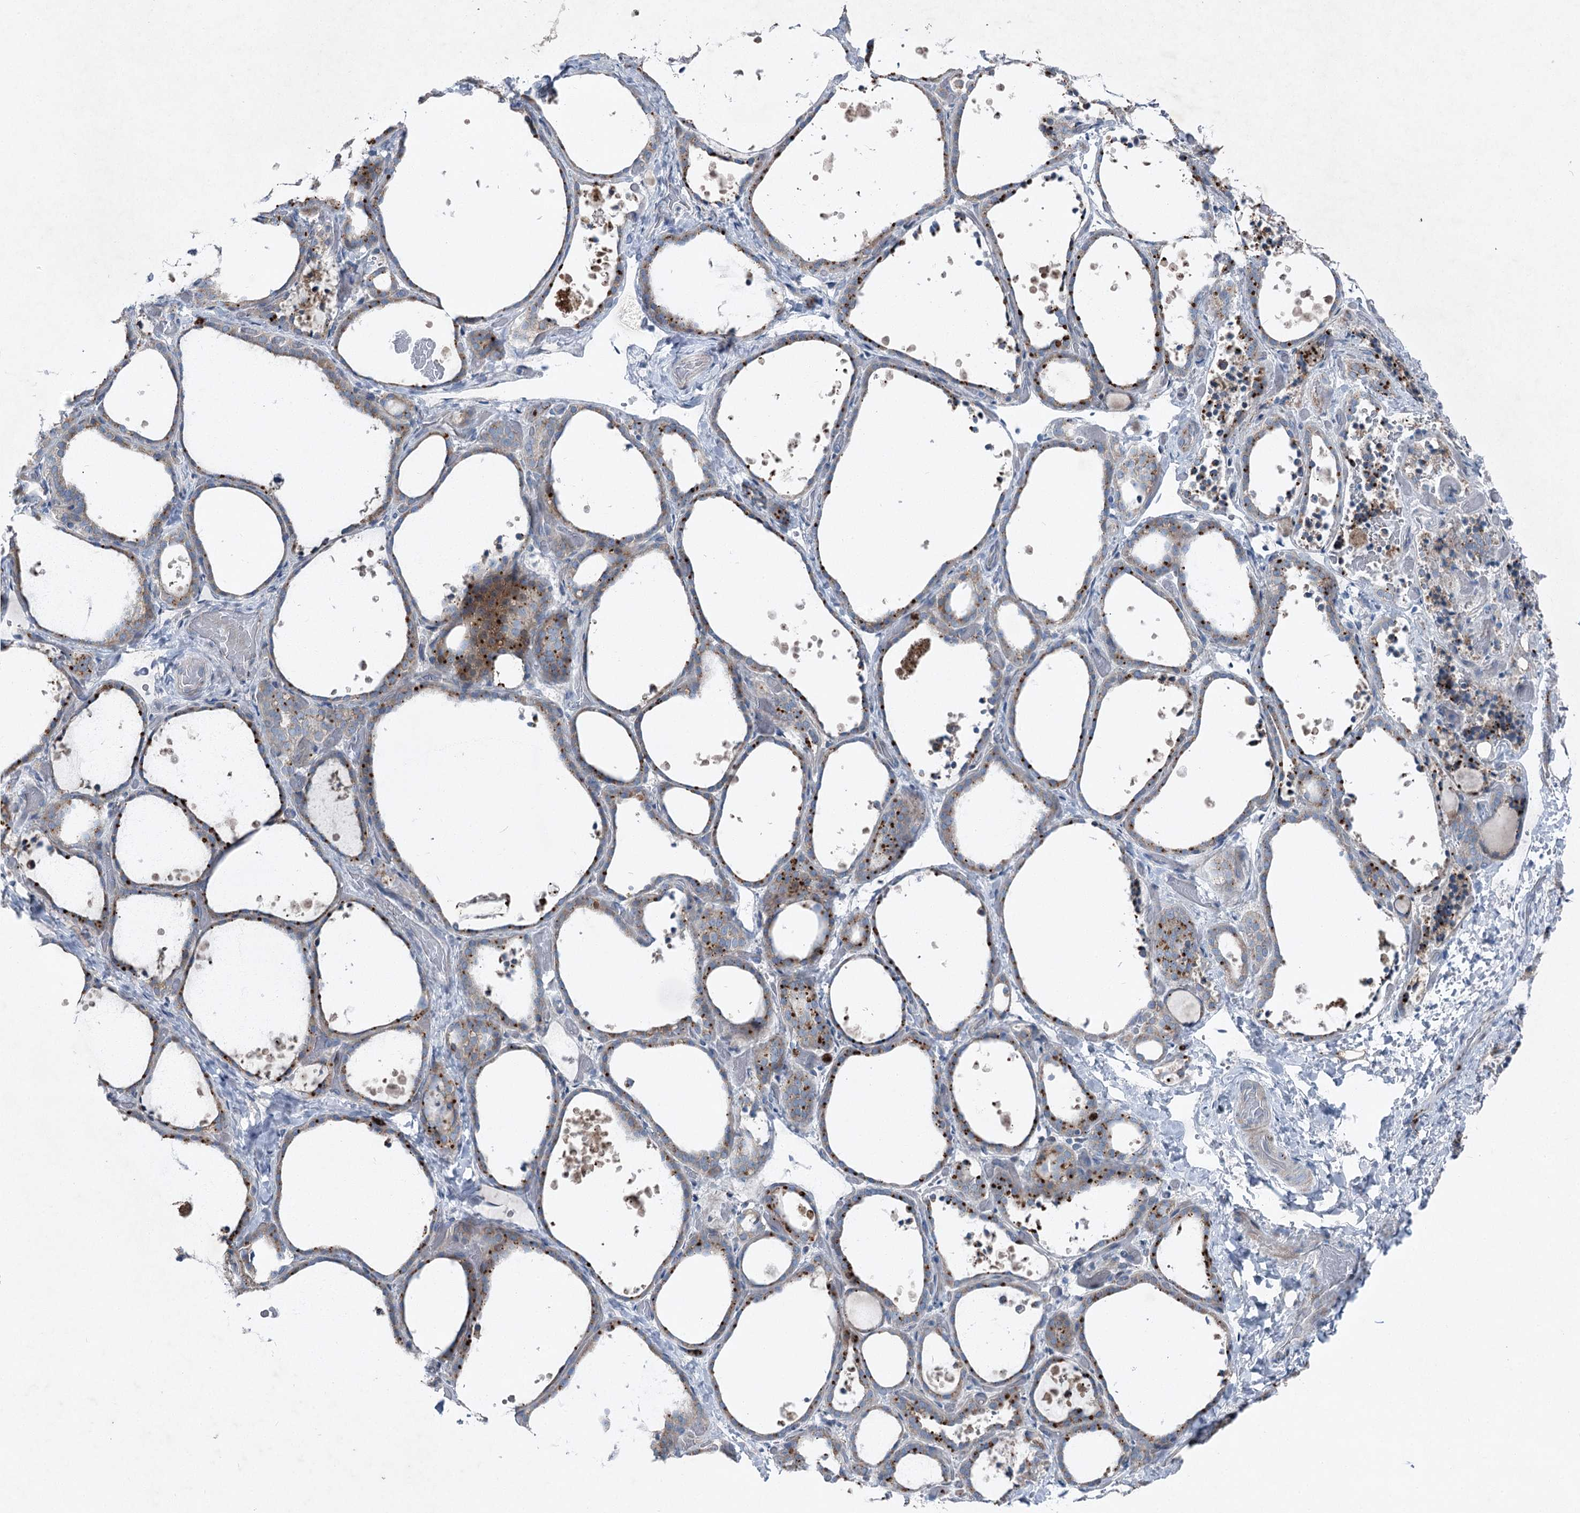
{"staining": {"intensity": "weak", "quantity": "25%-75%", "location": "cytoplasmic/membranous"}, "tissue": "thyroid gland", "cell_type": "Glandular cells", "image_type": "normal", "snomed": [{"axis": "morphology", "description": "Normal tissue, NOS"}, {"axis": "topography", "description": "Thyroid gland"}], "caption": "This micrograph shows IHC staining of normal thyroid gland, with low weak cytoplasmic/membranous staining in approximately 25%-75% of glandular cells.", "gene": "ENSG00000285330", "patient": {"sex": "female", "age": 44}}